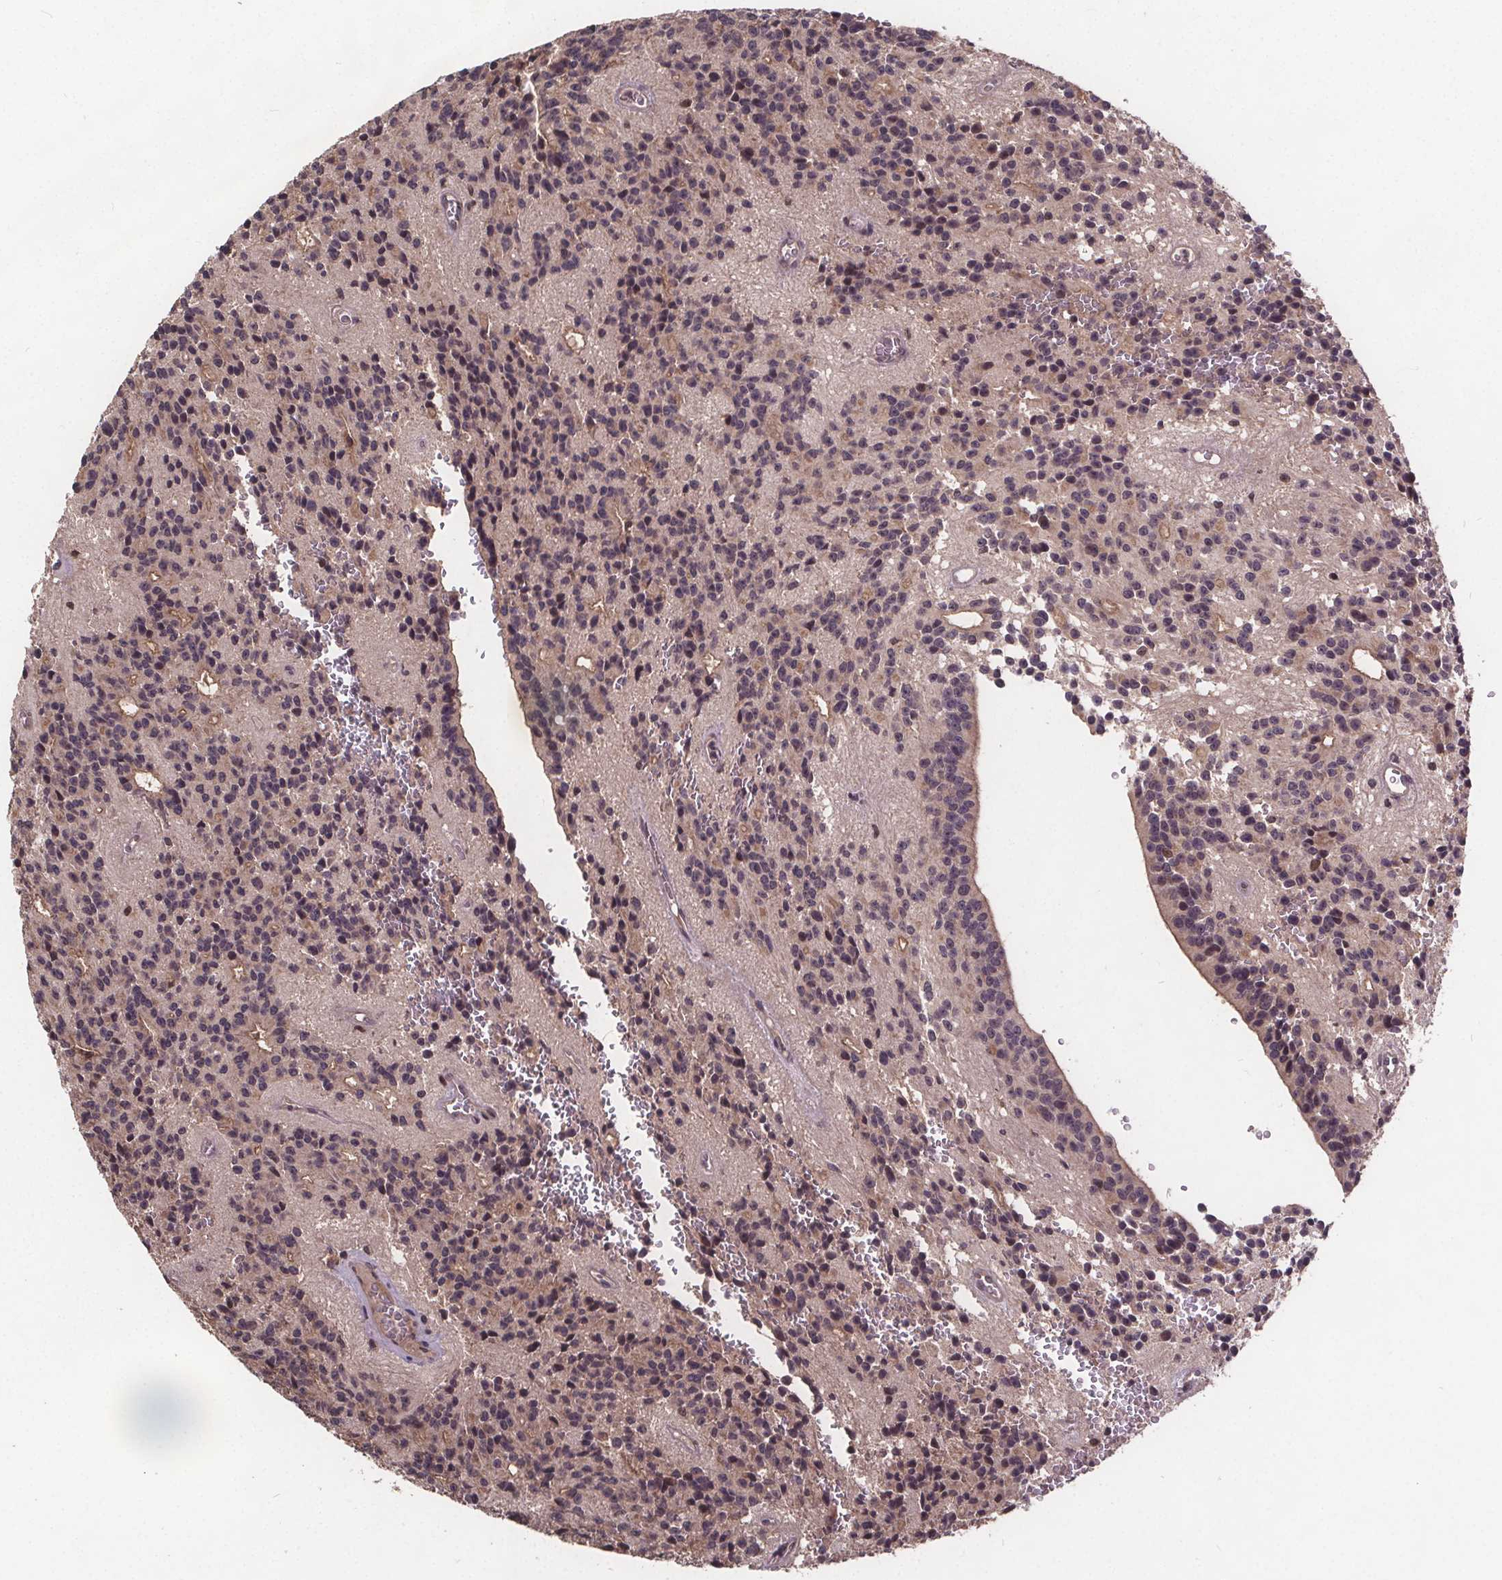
{"staining": {"intensity": "negative", "quantity": "none", "location": "none"}, "tissue": "glioma", "cell_type": "Tumor cells", "image_type": "cancer", "snomed": [{"axis": "morphology", "description": "Glioma, malignant, Low grade"}, {"axis": "topography", "description": "Brain"}], "caption": "This is an immunohistochemistry micrograph of human low-grade glioma (malignant). There is no positivity in tumor cells.", "gene": "USP9X", "patient": {"sex": "male", "age": 31}}